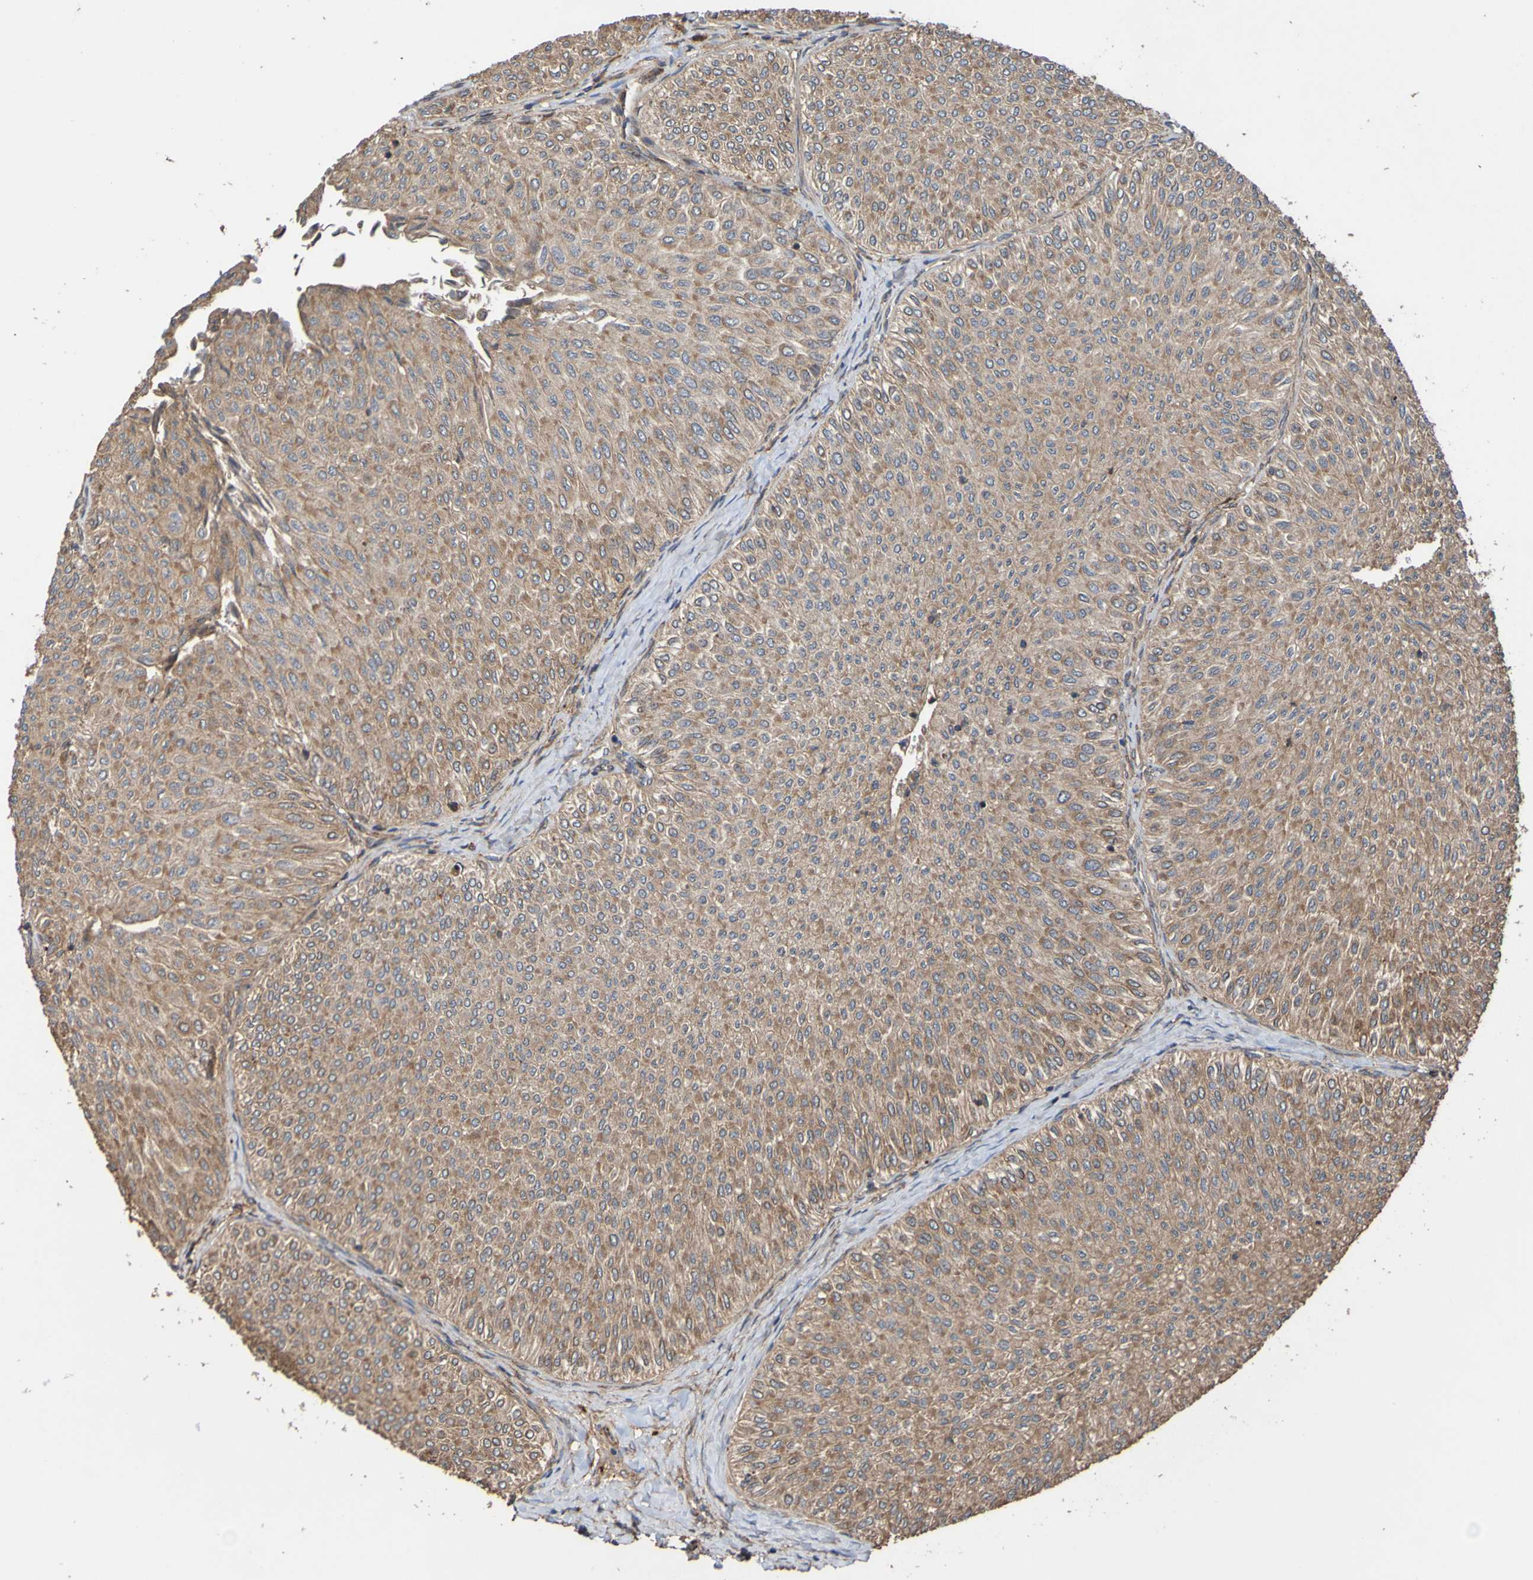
{"staining": {"intensity": "moderate", "quantity": ">75%", "location": "cytoplasmic/membranous"}, "tissue": "urothelial cancer", "cell_type": "Tumor cells", "image_type": "cancer", "snomed": [{"axis": "morphology", "description": "Urothelial carcinoma, Low grade"}, {"axis": "topography", "description": "Urinary bladder"}], "caption": "Urothelial cancer tissue displays moderate cytoplasmic/membranous positivity in about >75% of tumor cells, visualized by immunohistochemistry.", "gene": "UCN", "patient": {"sex": "male", "age": 78}}